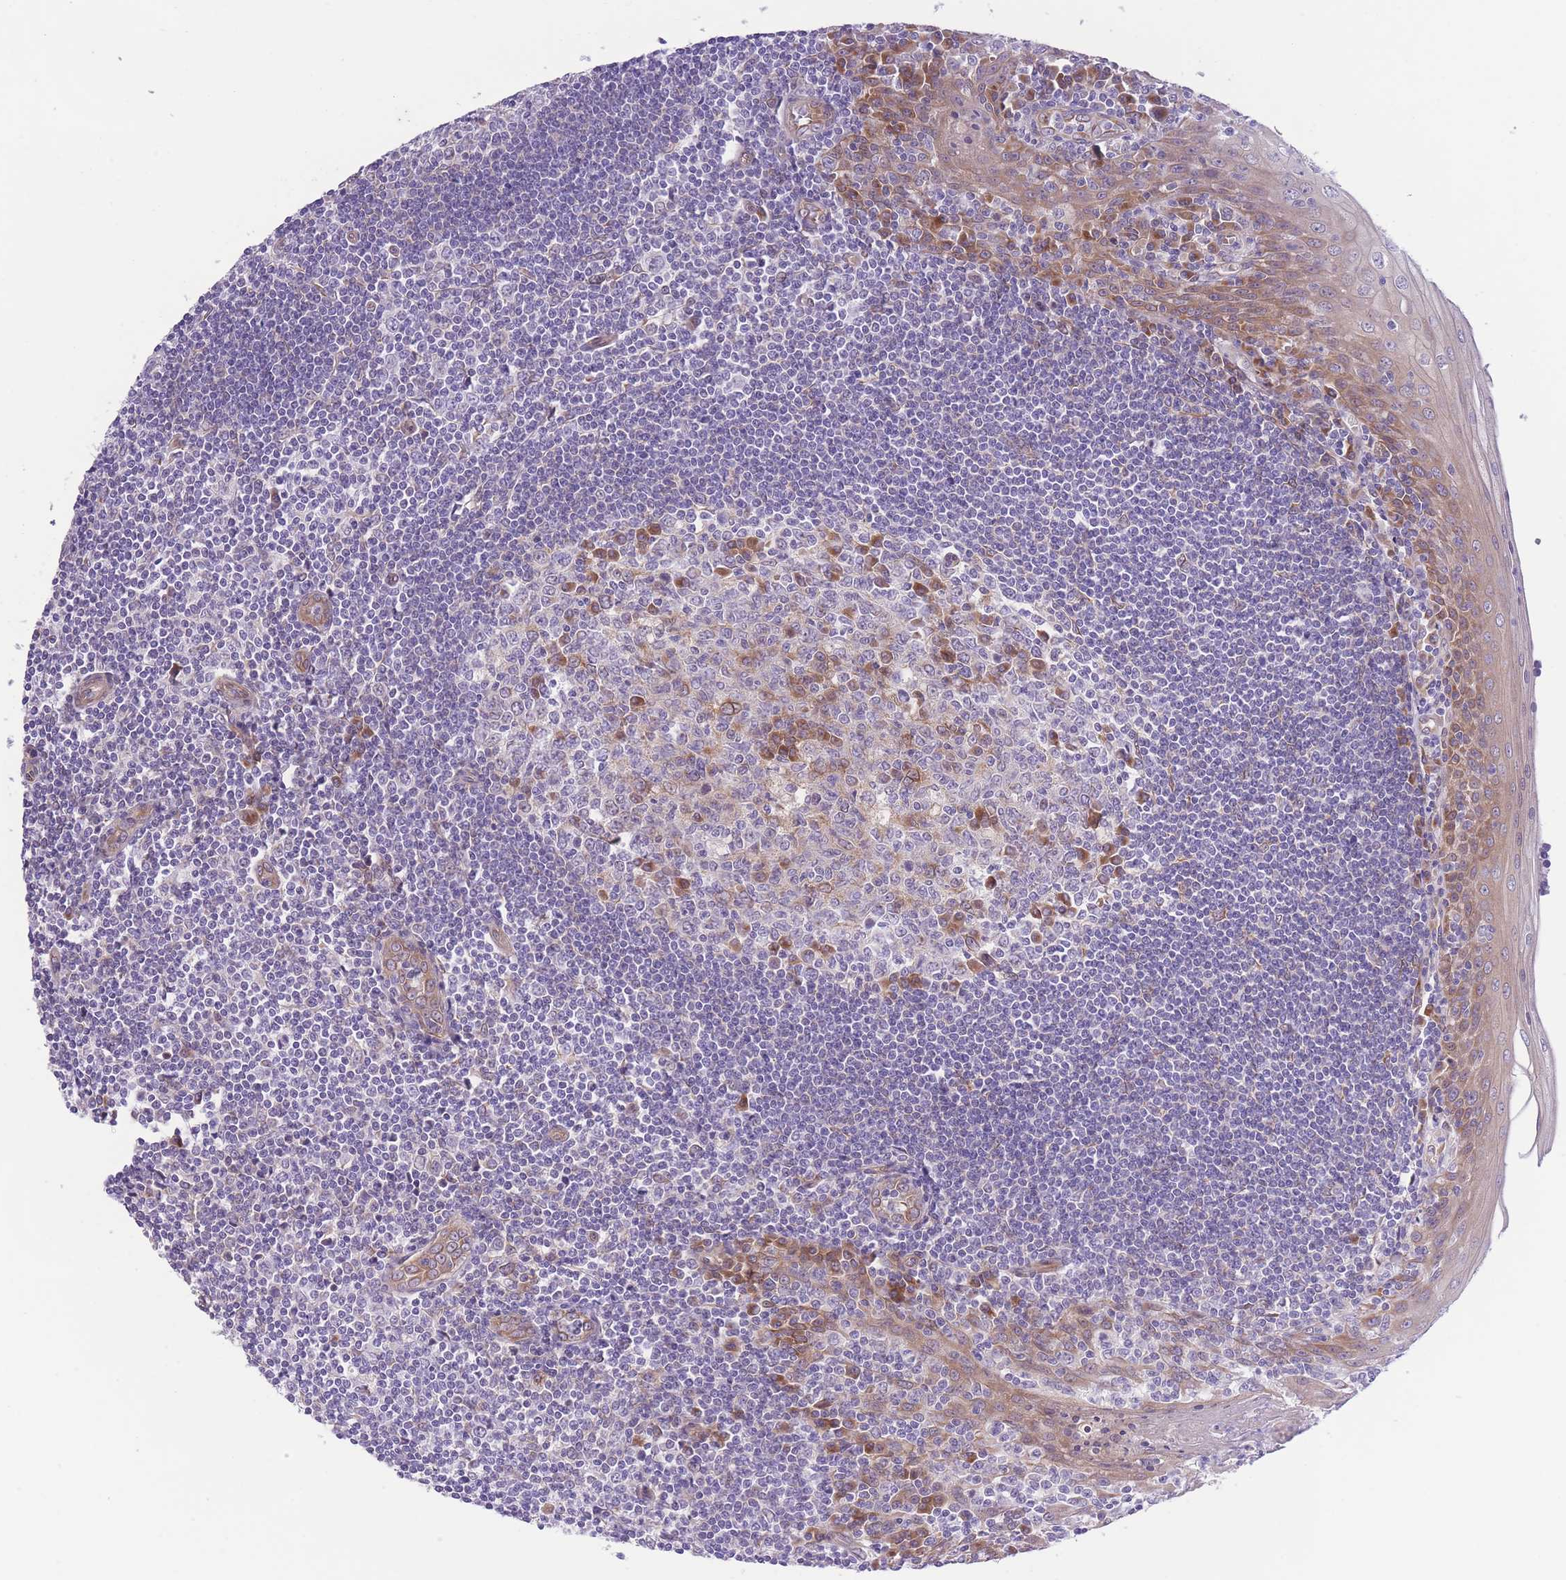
{"staining": {"intensity": "moderate", "quantity": "<25%", "location": "cytoplasmic/membranous"}, "tissue": "tonsil", "cell_type": "Germinal center cells", "image_type": "normal", "snomed": [{"axis": "morphology", "description": "Normal tissue, NOS"}, {"axis": "topography", "description": "Tonsil"}], "caption": "DAB immunohistochemical staining of normal tonsil reveals moderate cytoplasmic/membranous protein staining in approximately <25% of germinal center cells. (DAB = brown stain, brightfield microscopy at high magnification).", "gene": "WWOX", "patient": {"sex": "male", "age": 27}}